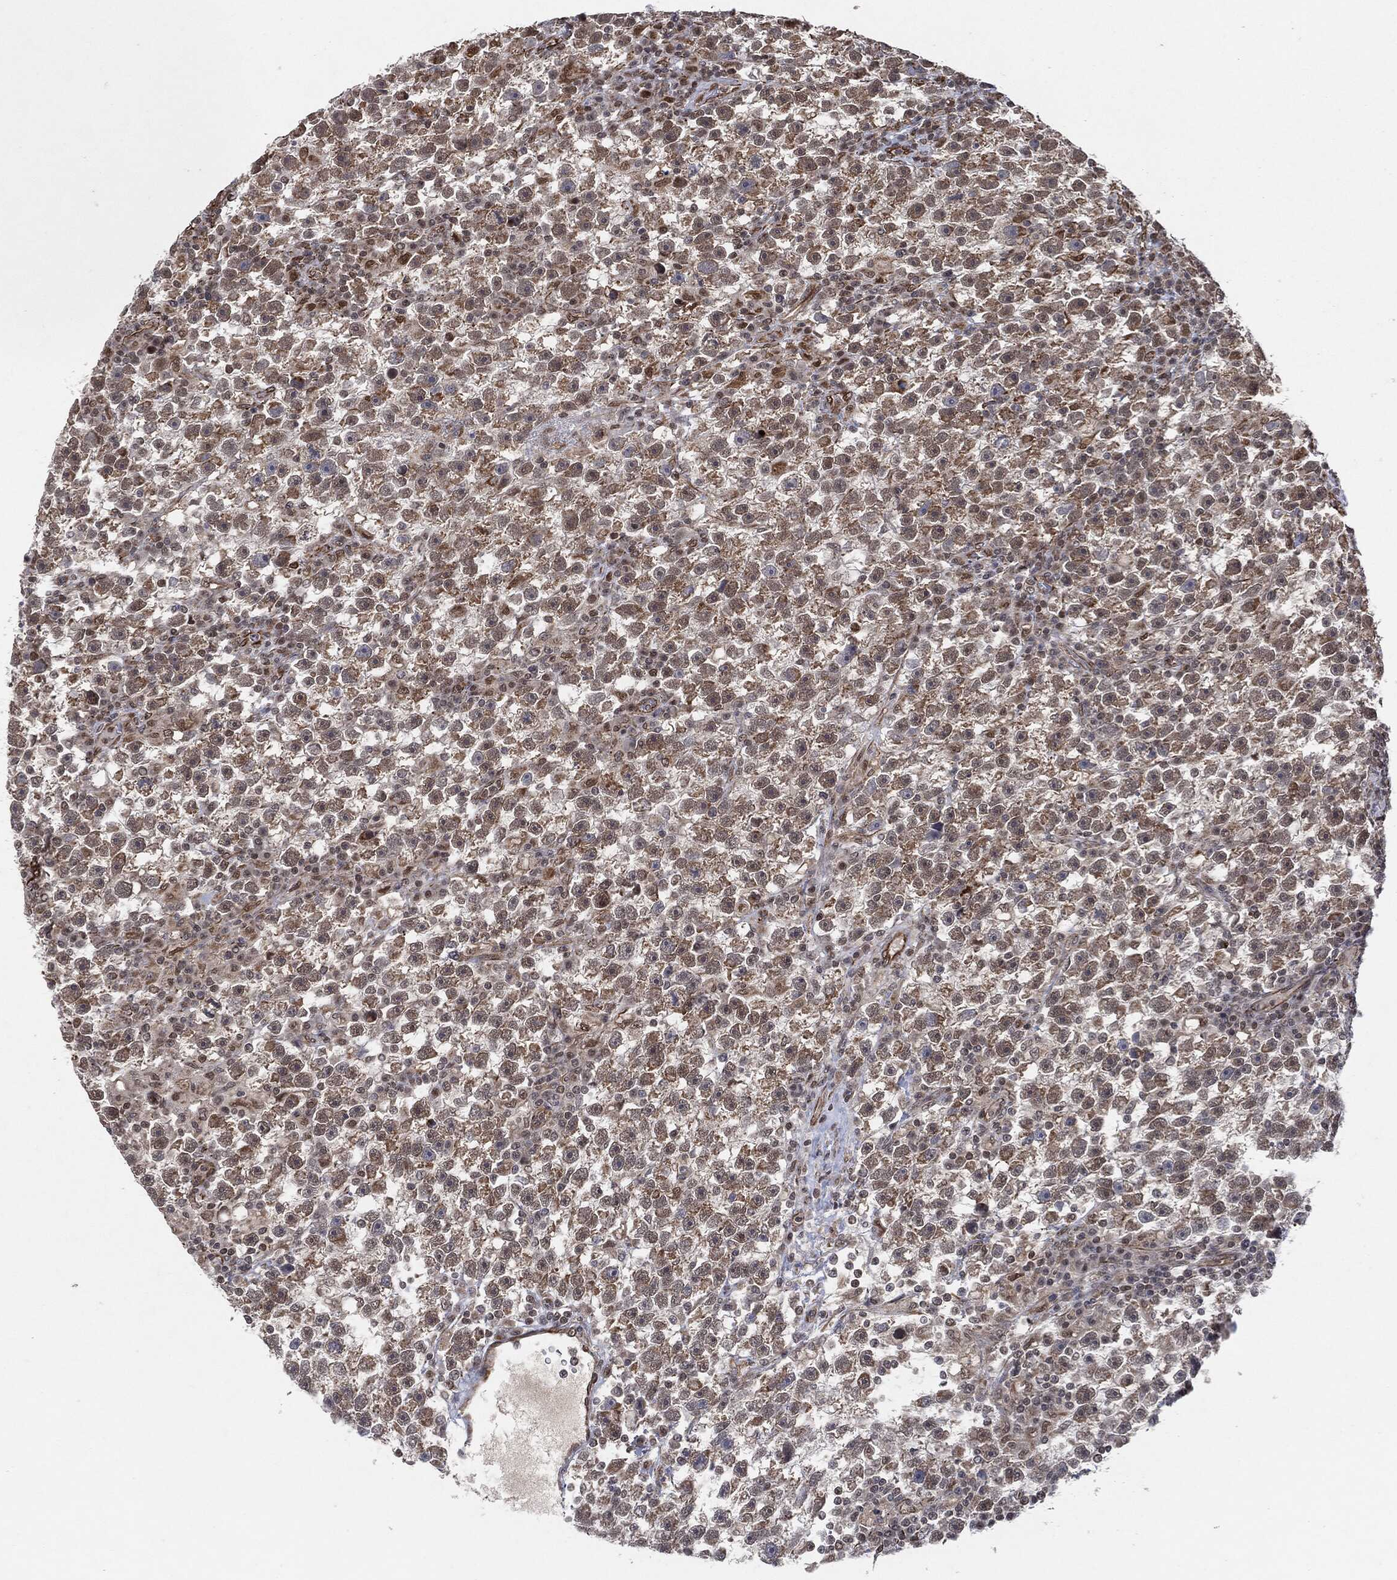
{"staining": {"intensity": "moderate", "quantity": "25%-75%", "location": "cytoplasmic/membranous"}, "tissue": "testis cancer", "cell_type": "Tumor cells", "image_type": "cancer", "snomed": [{"axis": "morphology", "description": "Seminoma, NOS"}, {"axis": "topography", "description": "Testis"}], "caption": "Immunohistochemistry of human testis cancer (seminoma) demonstrates medium levels of moderate cytoplasmic/membranous positivity in about 25%-75% of tumor cells.", "gene": "TP53RK", "patient": {"sex": "male", "age": 47}}